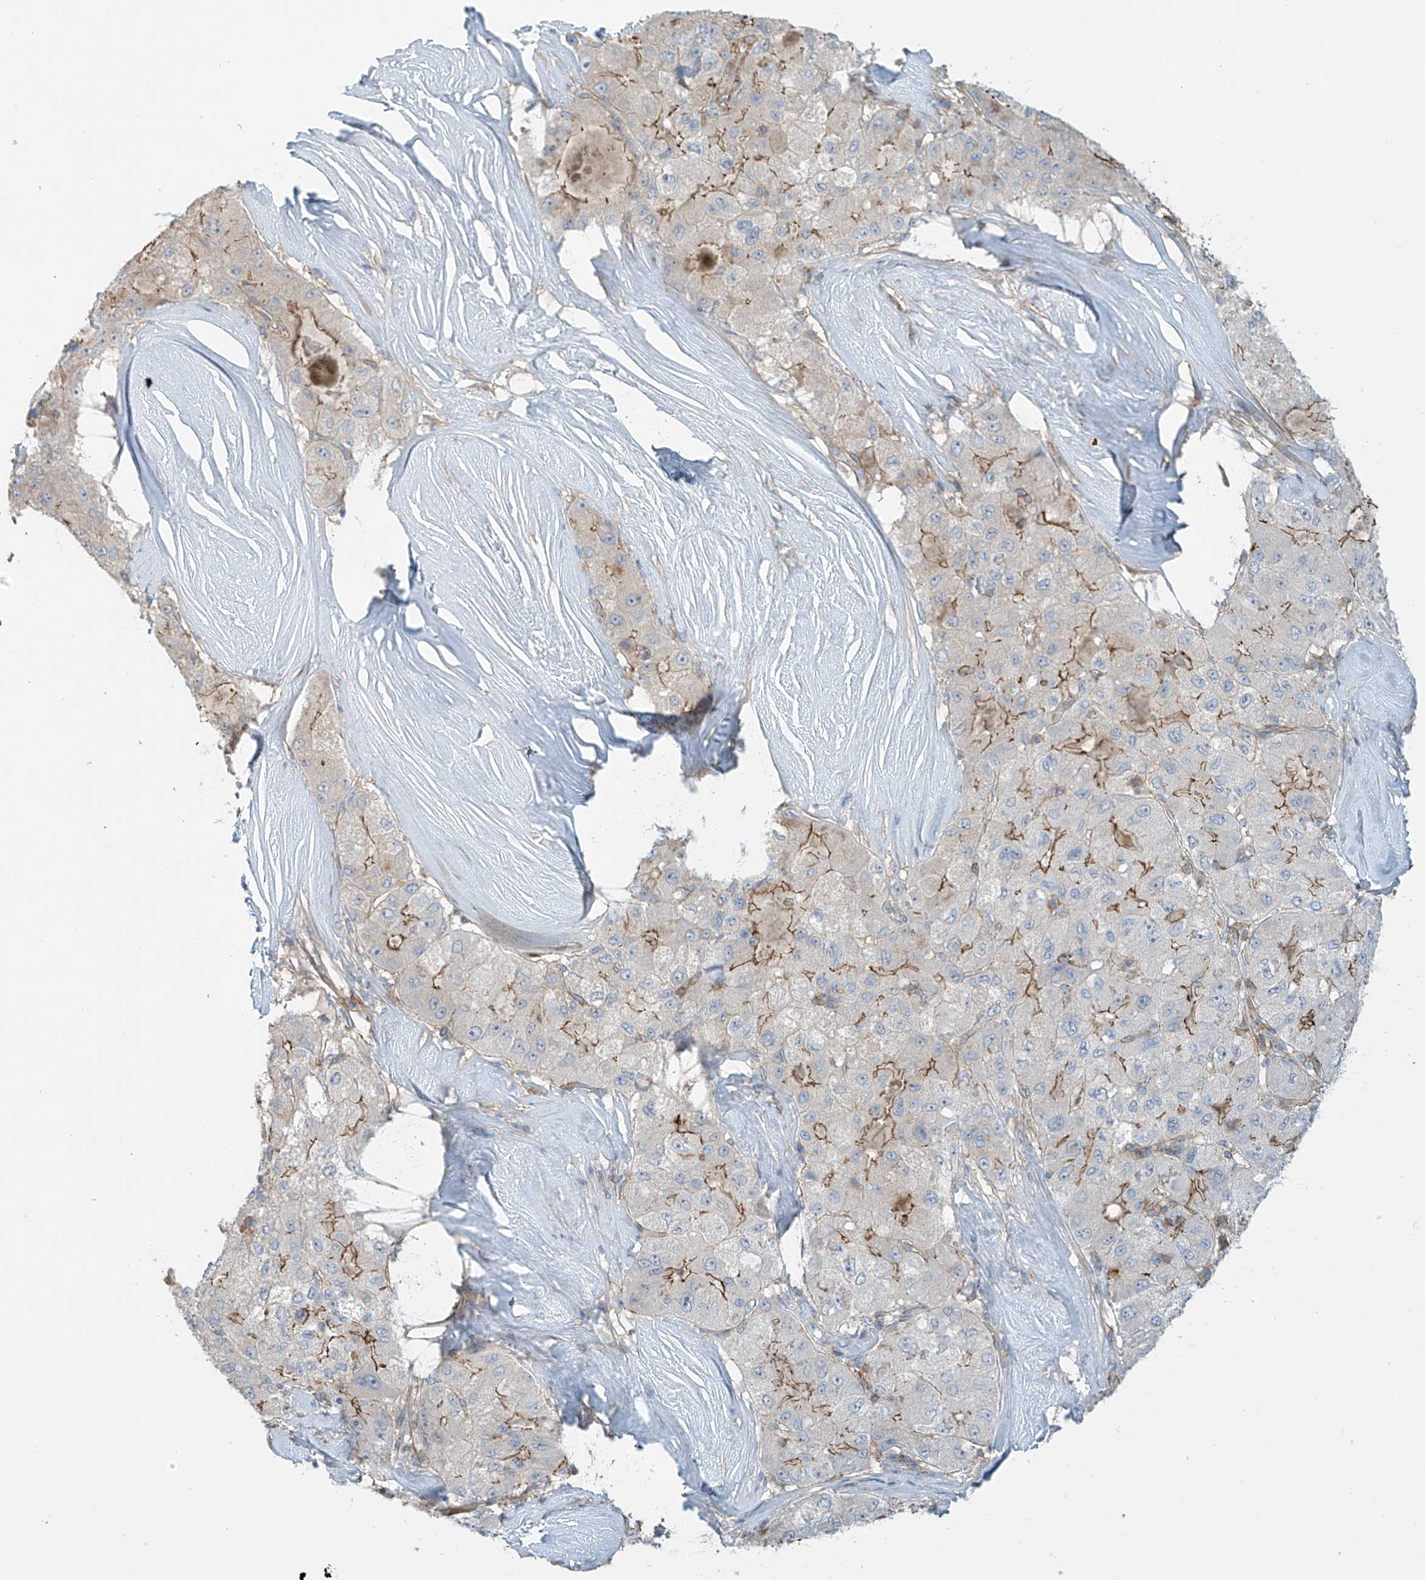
{"staining": {"intensity": "moderate", "quantity": "25%-75%", "location": "cytoplasmic/membranous"}, "tissue": "liver cancer", "cell_type": "Tumor cells", "image_type": "cancer", "snomed": [{"axis": "morphology", "description": "Carcinoma, Hepatocellular, NOS"}, {"axis": "topography", "description": "Liver"}], "caption": "Immunohistochemical staining of human liver cancer (hepatocellular carcinoma) reveals medium levels of moderate cytoplasmic/membranous protein staining in about 25%-75% of tumor cells.", "gene": "SLC9A2", "patient": {"sex": "male", "age": 80}}